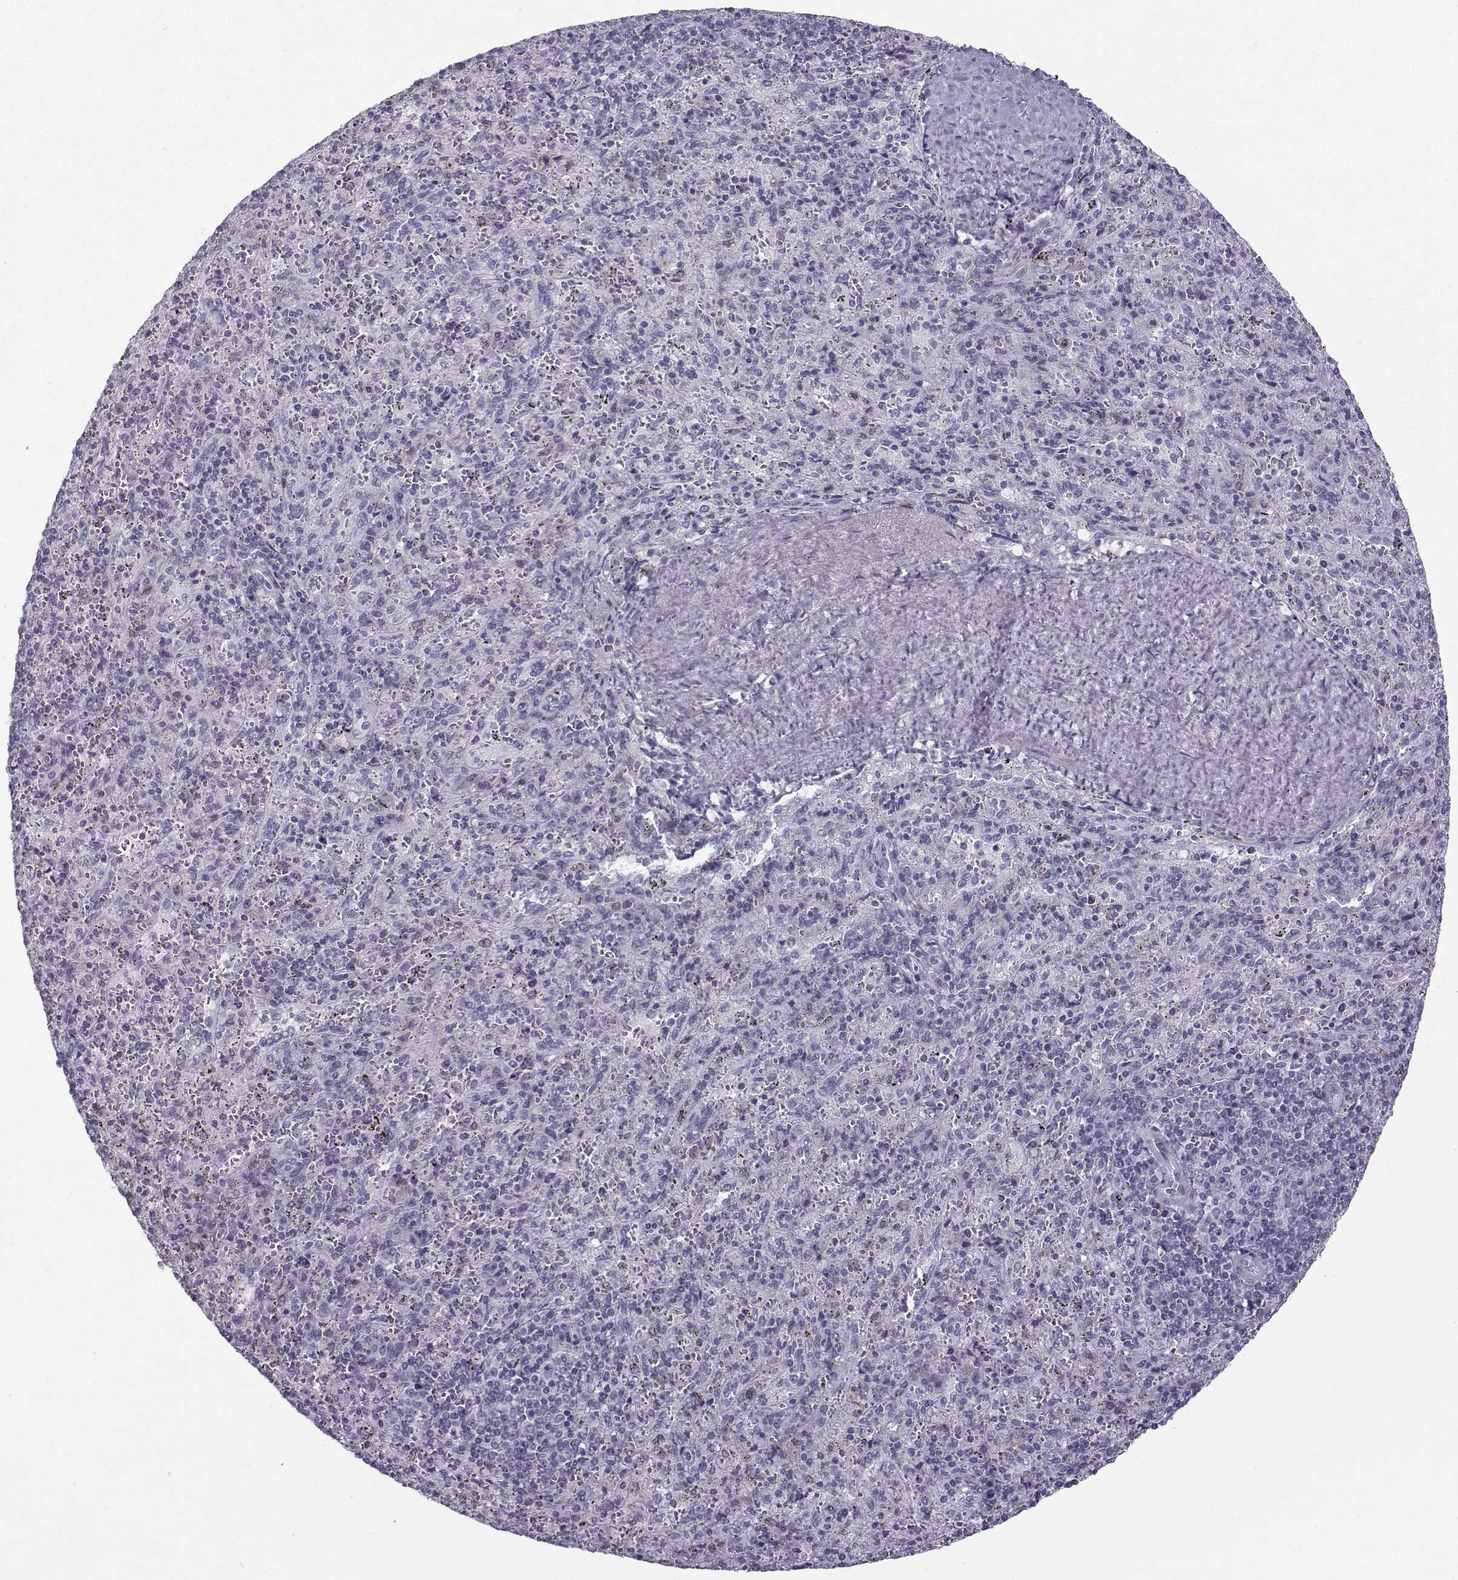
{"staining": {"intensity": "negative", "quantity": "none", "location": "none"}, "tissue": "spleen", "cell_type": "Cells in red pulp", "image_type": "normal", "snomed": [{"axis": "morphology", "description": "Normal tissue, NOS"}, {"axis": "topography", "description": "Spleen"}], "caption": "The micrograph reveals no staining of cells in red pulp in normal spleen.", "gene": "DMRT3", "patient": {"sex": "male", "age": 57}}